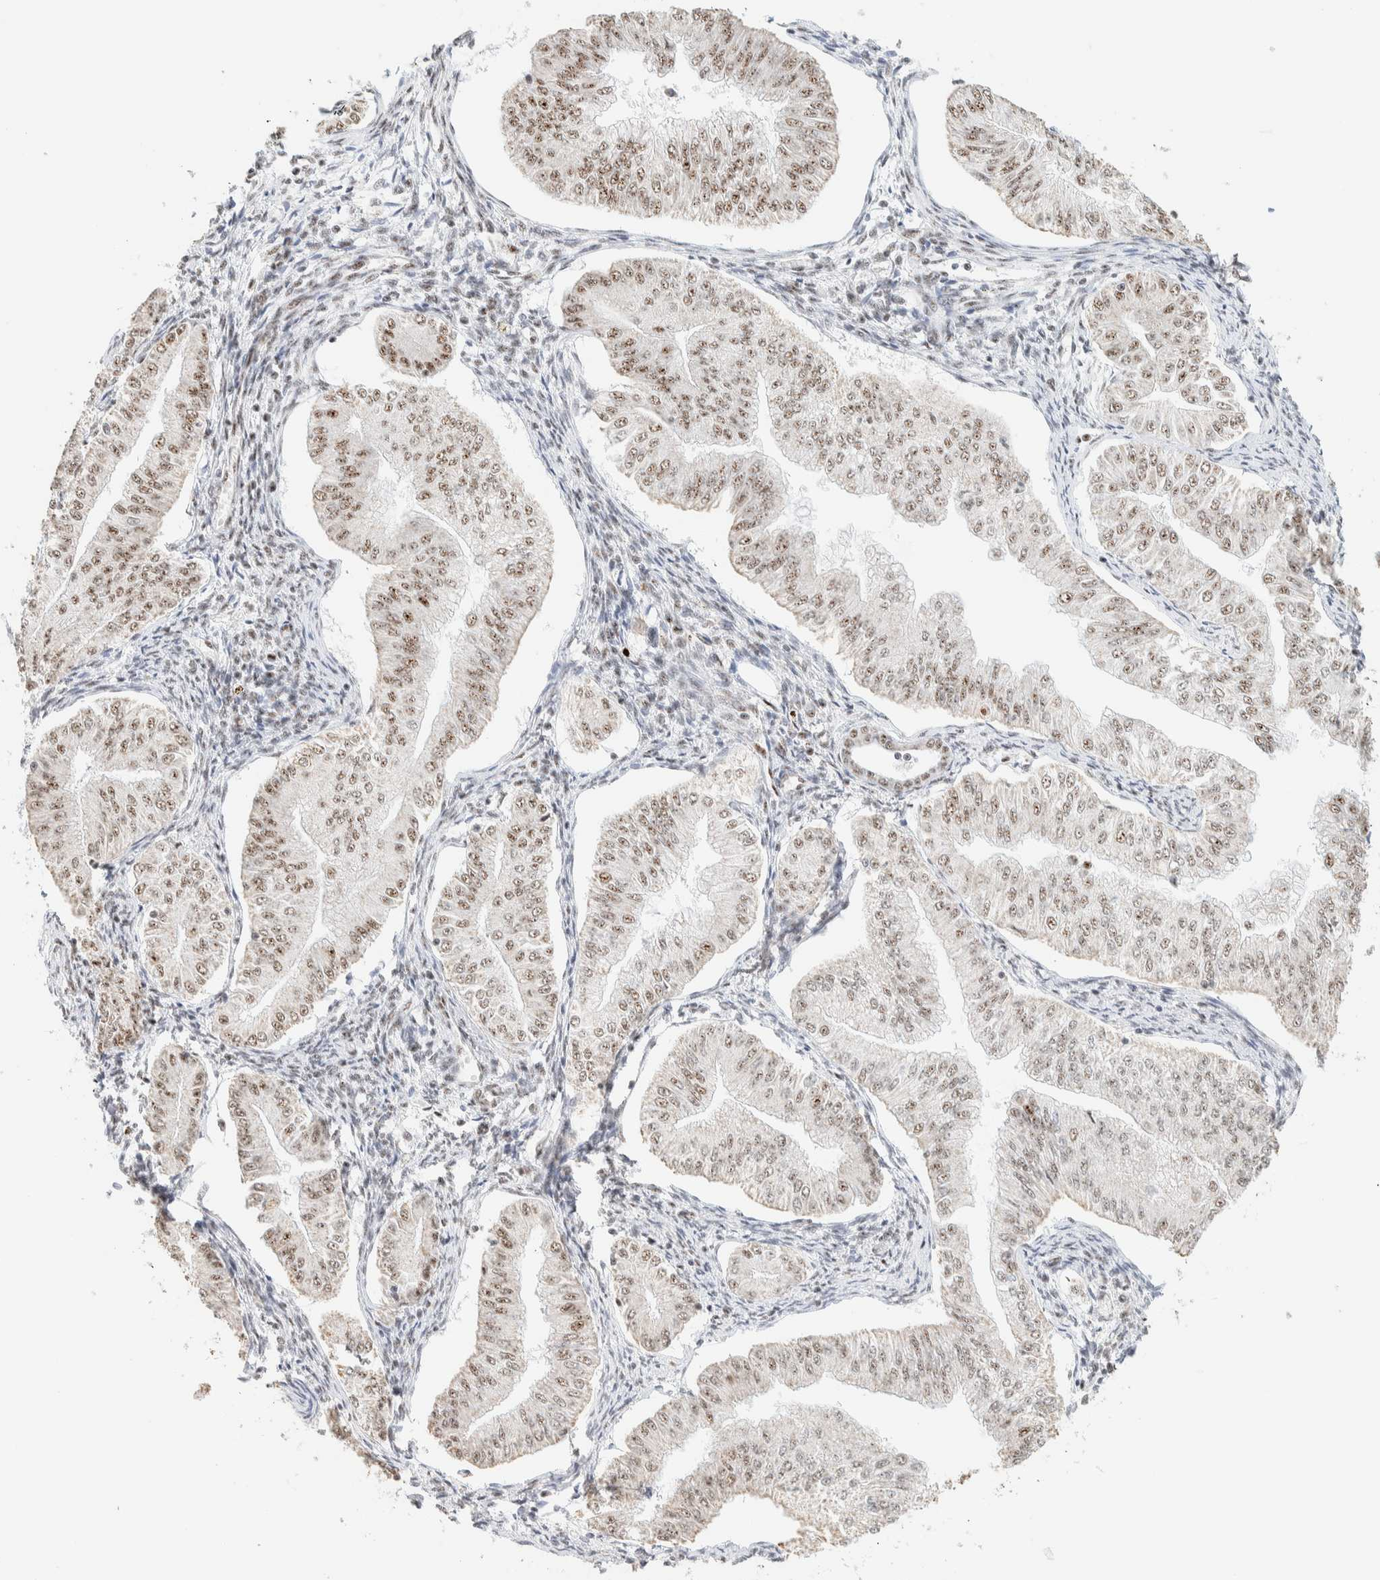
{"staining": {"intensity": "weak", "quantity": ">75%", "location": "nuclear"}, "tissue": "endometrial cancer", "cell_type": "Tumor cells", "image_type": "cancer", "snomed": [{"axis": "morphology", "description": "Normal tissue, NOS"}, {"axis": "morphology", "description": "Adenocarcinoma, NOS"}, {"axis": "topography", "description": "Endometrium"}], "caption": "Human endometrial adenocarcinoma stained with a protein marker demonstrates weak staining in tumor cells.", "gene": "SON", "patient": {"sex": "female", "age": 53}}